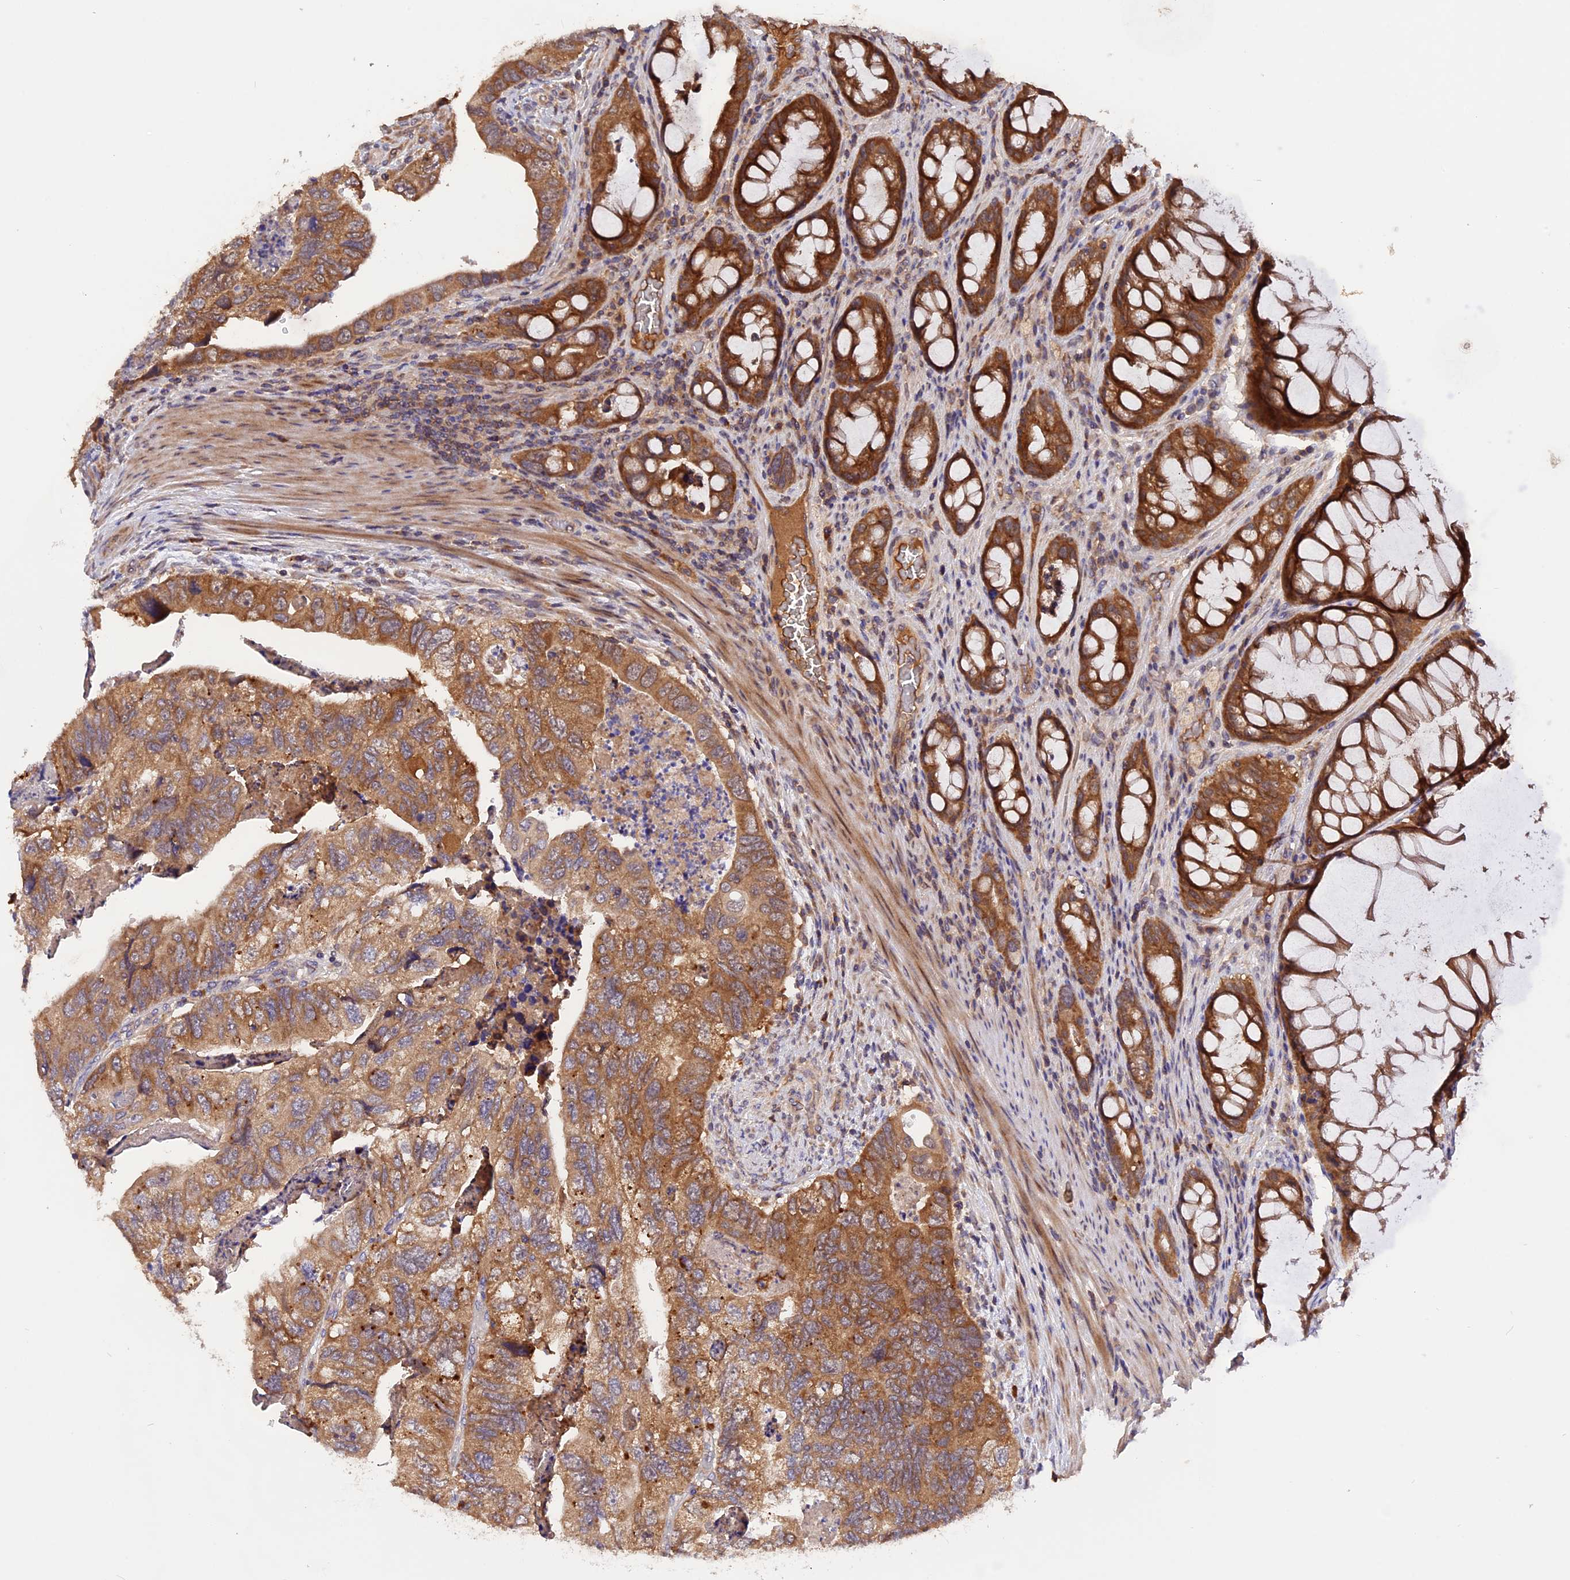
{"staining": {"intensity": "moderate", "quantity": ">75%", "location": "cytoplasmic/membranous"}, "tissue": "colorectal cancer", "cell_type": "Tumor cells", "image_type": "cancer", "snomed": [{"axis": "morphology", "description": "Adenocarcinoma, NOS"}, {"axis": "topography", "description": "Rectum"}], "caption": "This micrograph demonstrates immunohistochemistry (IHC) staining of human colorectal cancer, with medium moderate cytoplasmic/membranous expression in approximately >75% of tumor cells.", "gene": "MARK4", "patient": {"sex": "male", "age": 63}}